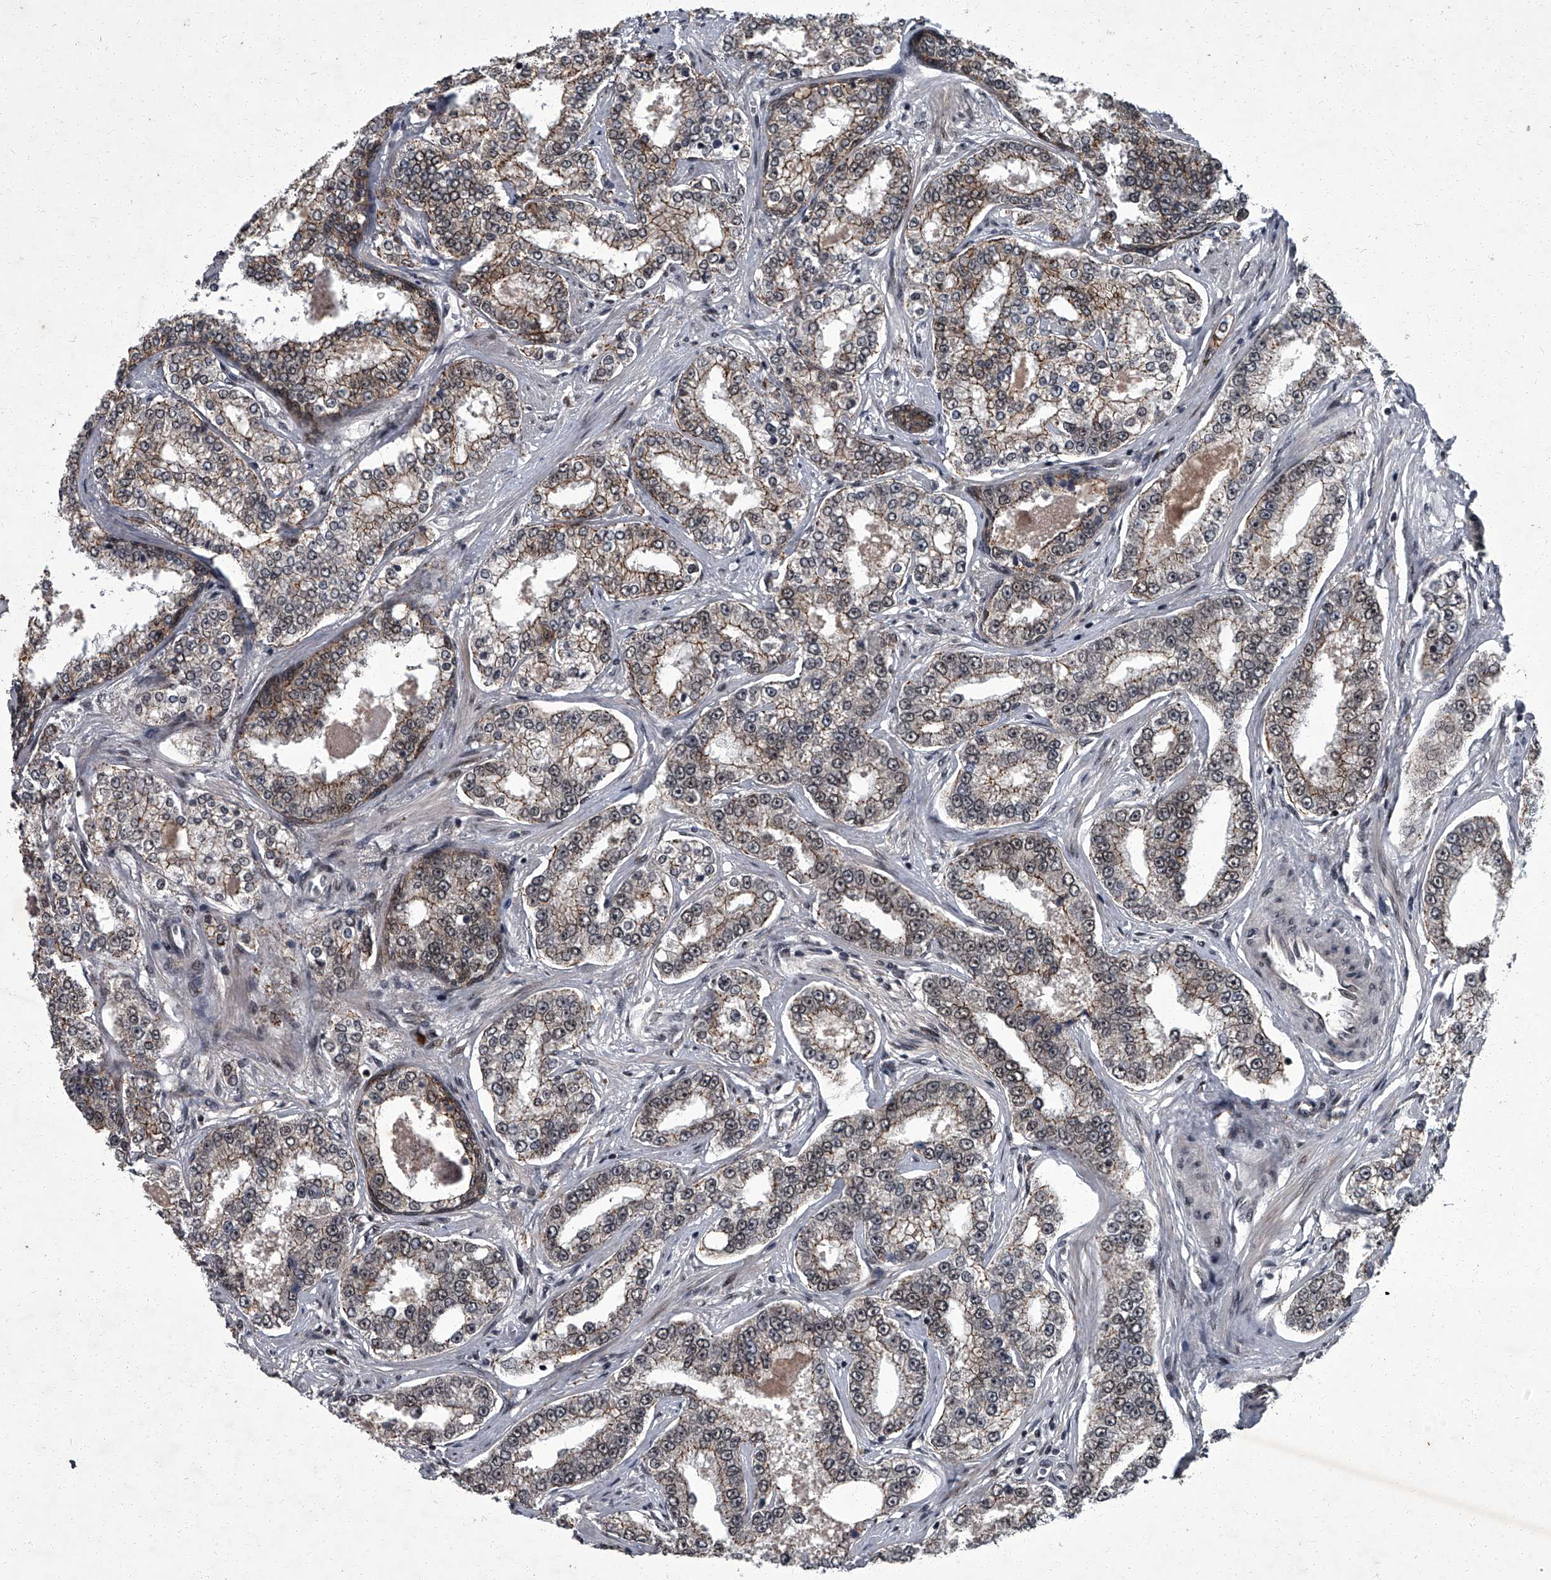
{"staining": {"intensity": "moderate", "quantity": "25%-75%", "location": "cytoplasmic/membranous,nuclear"}, "tissue": "prostate cancer", "cell_type": "Tumor cells", "image_type": "cancer", "snomed": [{"axis": "morphology", "description": "Normal tissue, NOS"}, {"axis": "morphology", "description": "Adenocarcinoma, High grade"}, {"axis": "topography", "description": "Prostate"}], "caption": "Brown immunohistochemical staining in human prostate cancer reveals moderate cytoplasmic/membranous and nuclear expression in approximately 25%-75% of tumor cells.", "gene": "ZNF518B", "patient": {"sex": "male", "age": 83}}